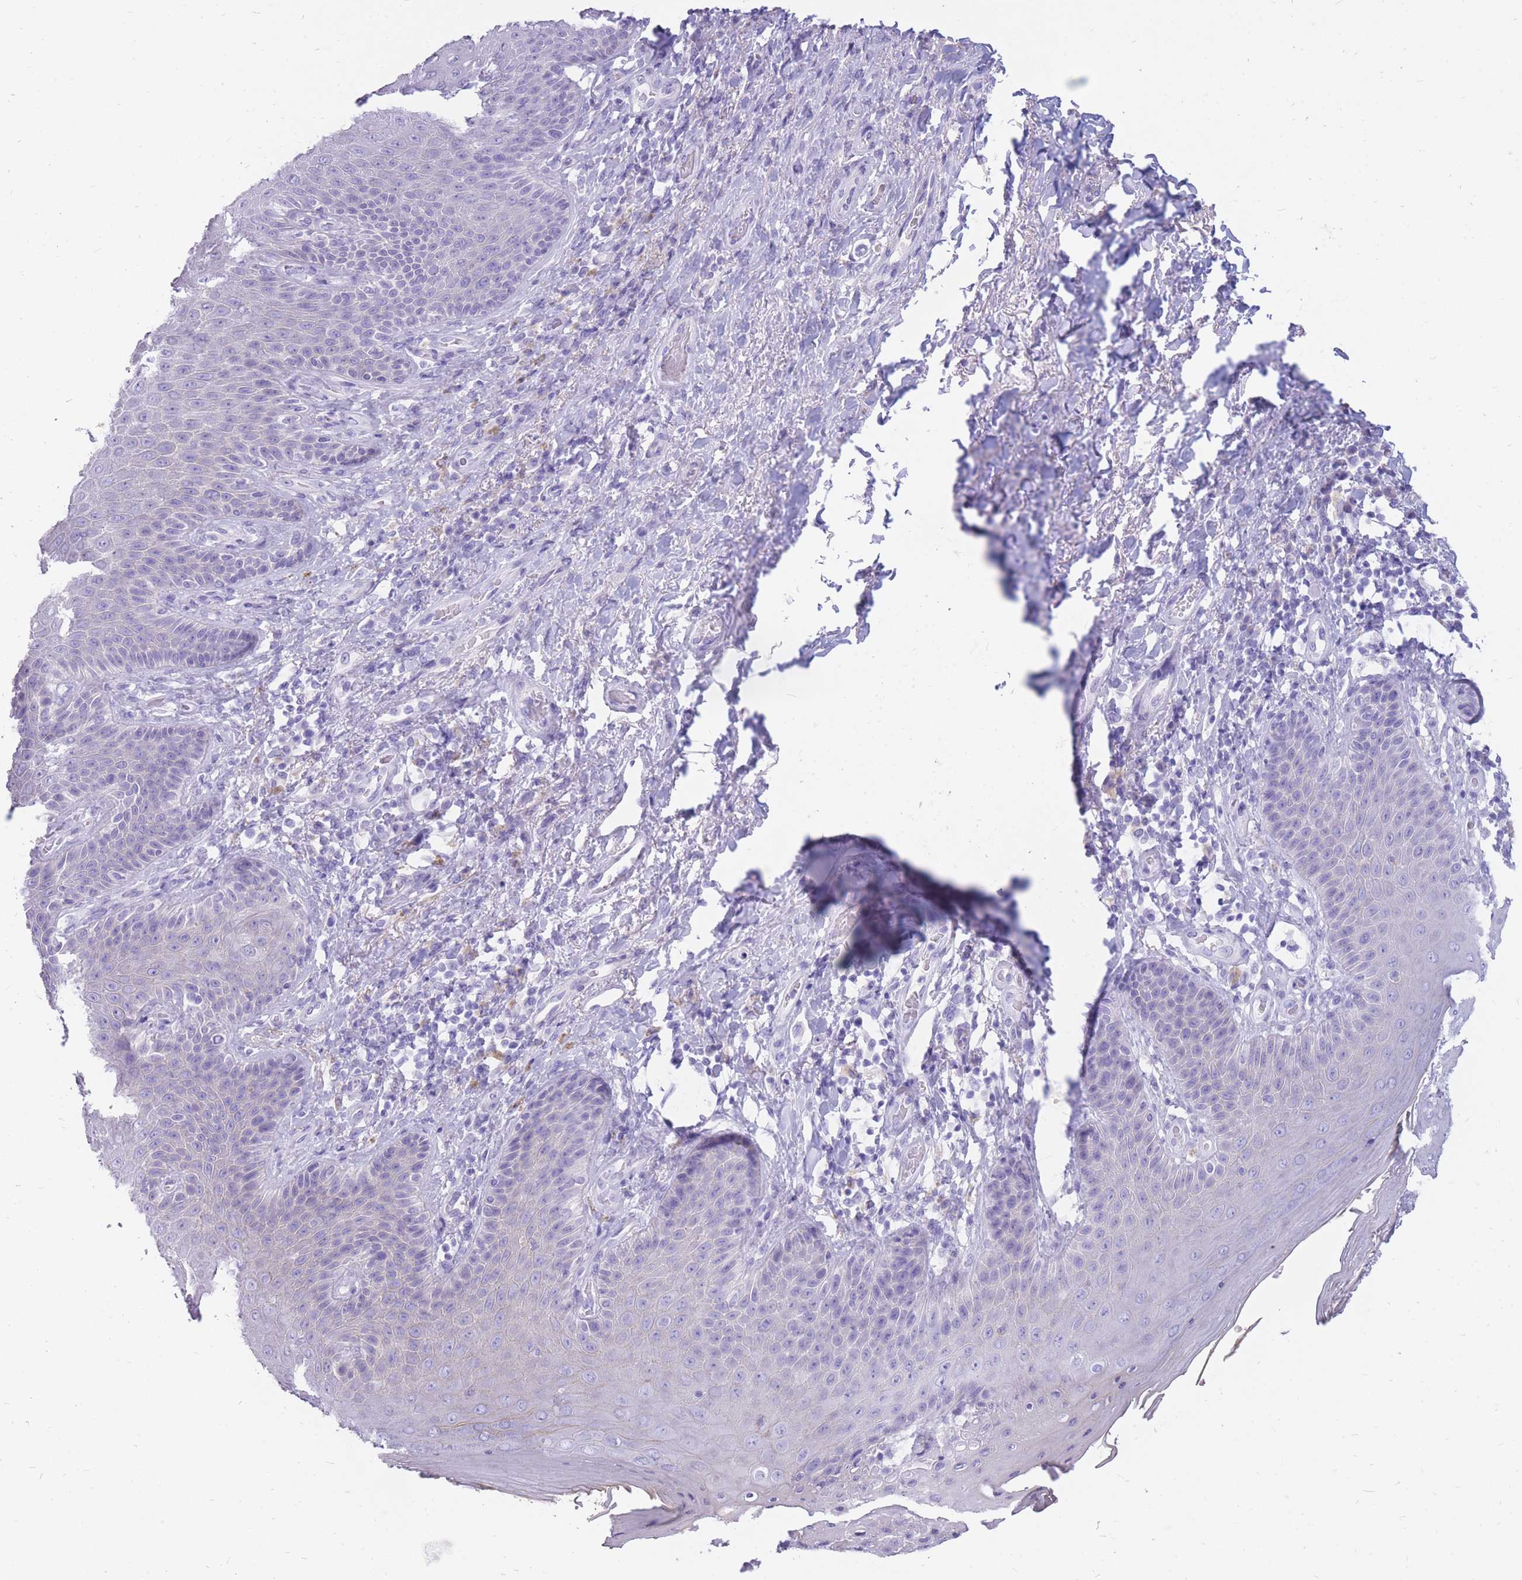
{"staining": {"intensity": "negative", "quantity": "none", "location": "none"}, "tissue": "skin", "cell_type": "Epidermal cells", "image_type": "normal", "snomed": [{"axis": "morphology", "description": "Normal tissue, NOS"}, {"axis": "topography", "description": "Anal"}], "caption": "Unremarkable skin was stained to show a protein in brown. There is no significant staining in epidermal cells. The staining was performed using DAB to visualize the protein expression in brown, while the nuclei were stained in blue with hematoxylin (Magnification: 20x).", "gene": "CYP21A2", "patient": {"sex": "female", "age": 89}}